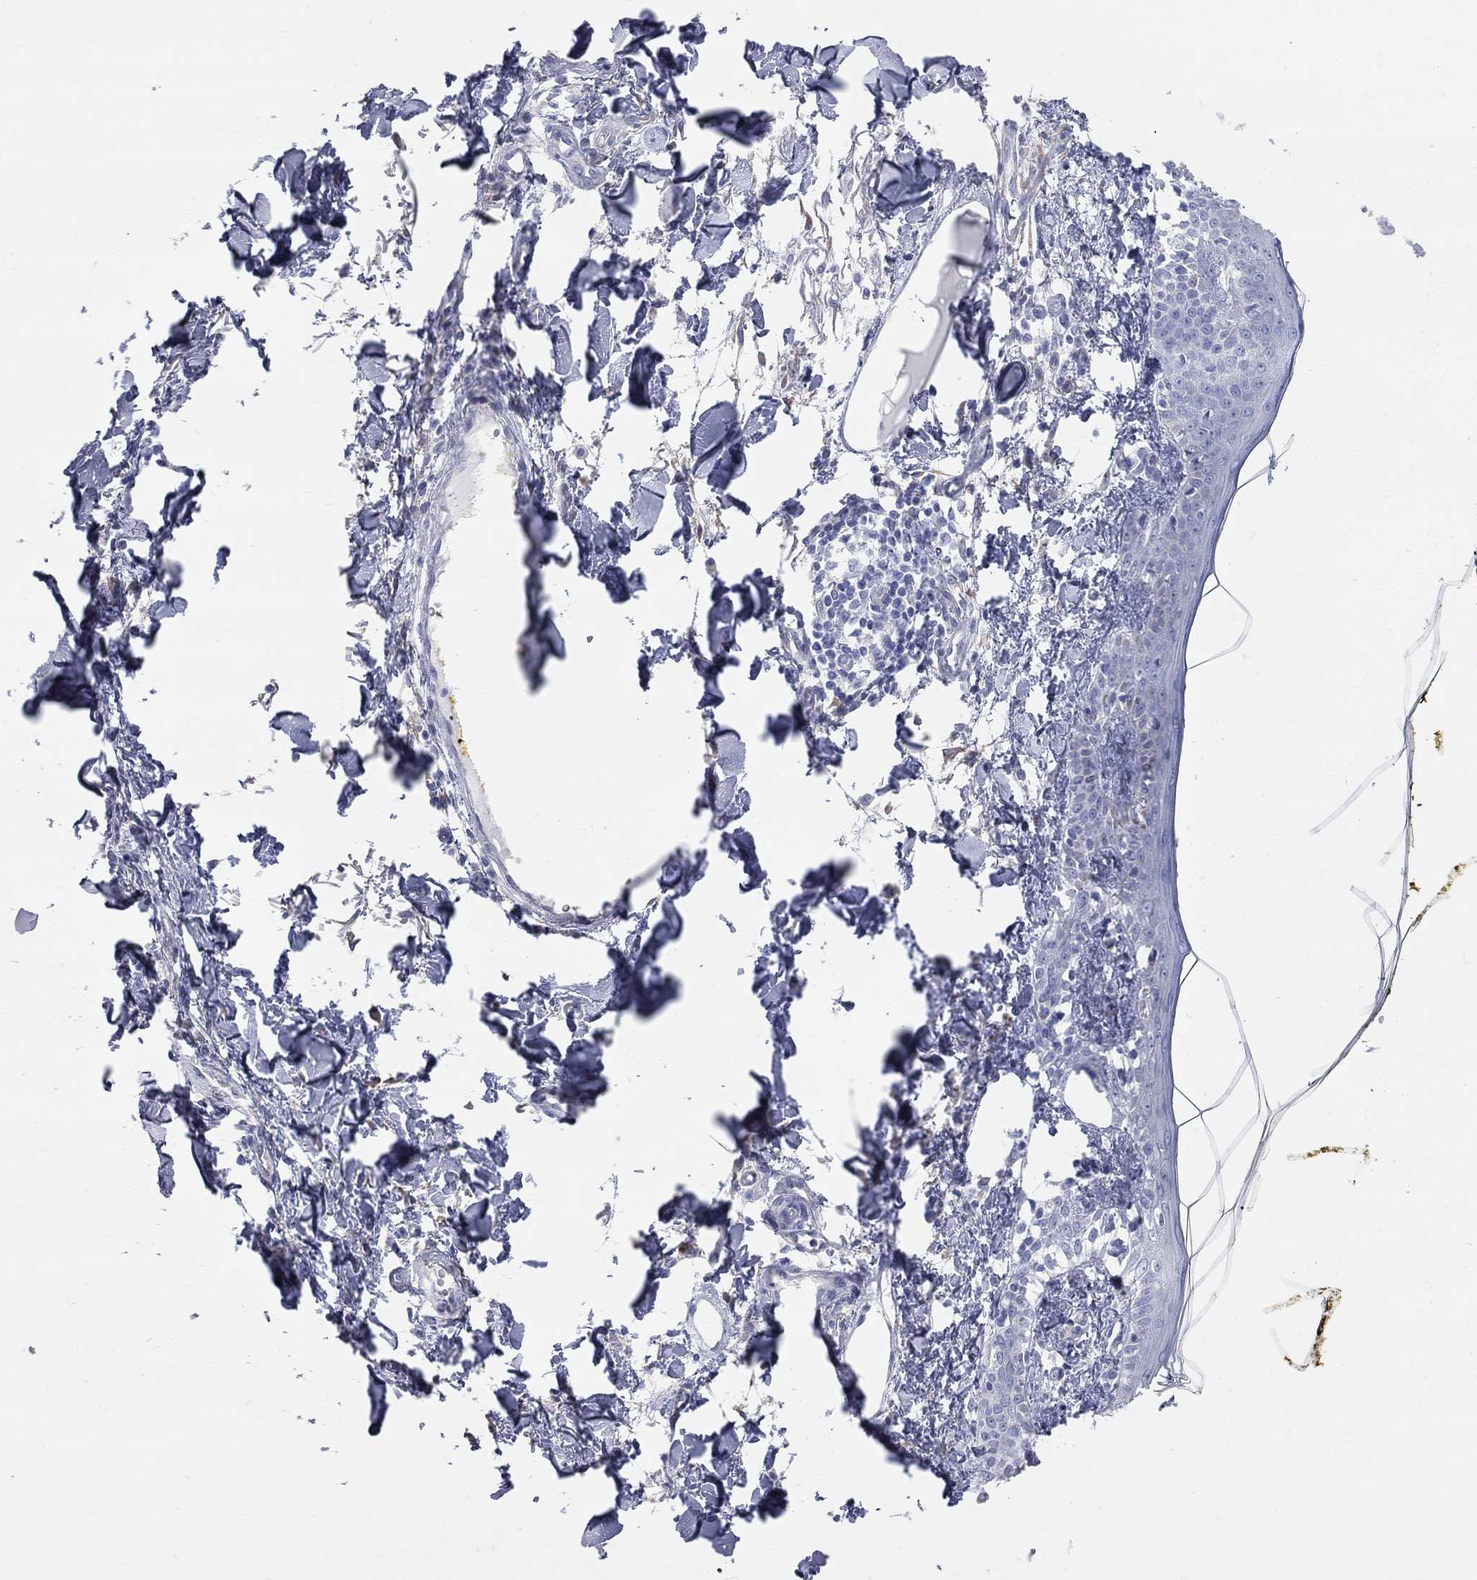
{"staining": {"intensity": "negative", "quantity": "none", "location": "none"}, "tissue": "skin", "cell_type": "Fibroblasts", "image_type": "normal", "snomed": [{"axis": "morphology", "description": "Normal tissue, NOS"}, {"axis": "topography", "description": "Skin"}], "caption": "This photomicrograph is of normal skin stained with immunohistochemistry to label a protein in brown with the nuclei are counter-stained blue. There is no positivity in fibroblasts. The staining was performed using DAB to visualize the protein expression in brown, while the nuclei were stained in blue with hematoxylin (Magnification: 20x).", "gene": "AOX1", "patient": {"sex": "male", "age": 76}}